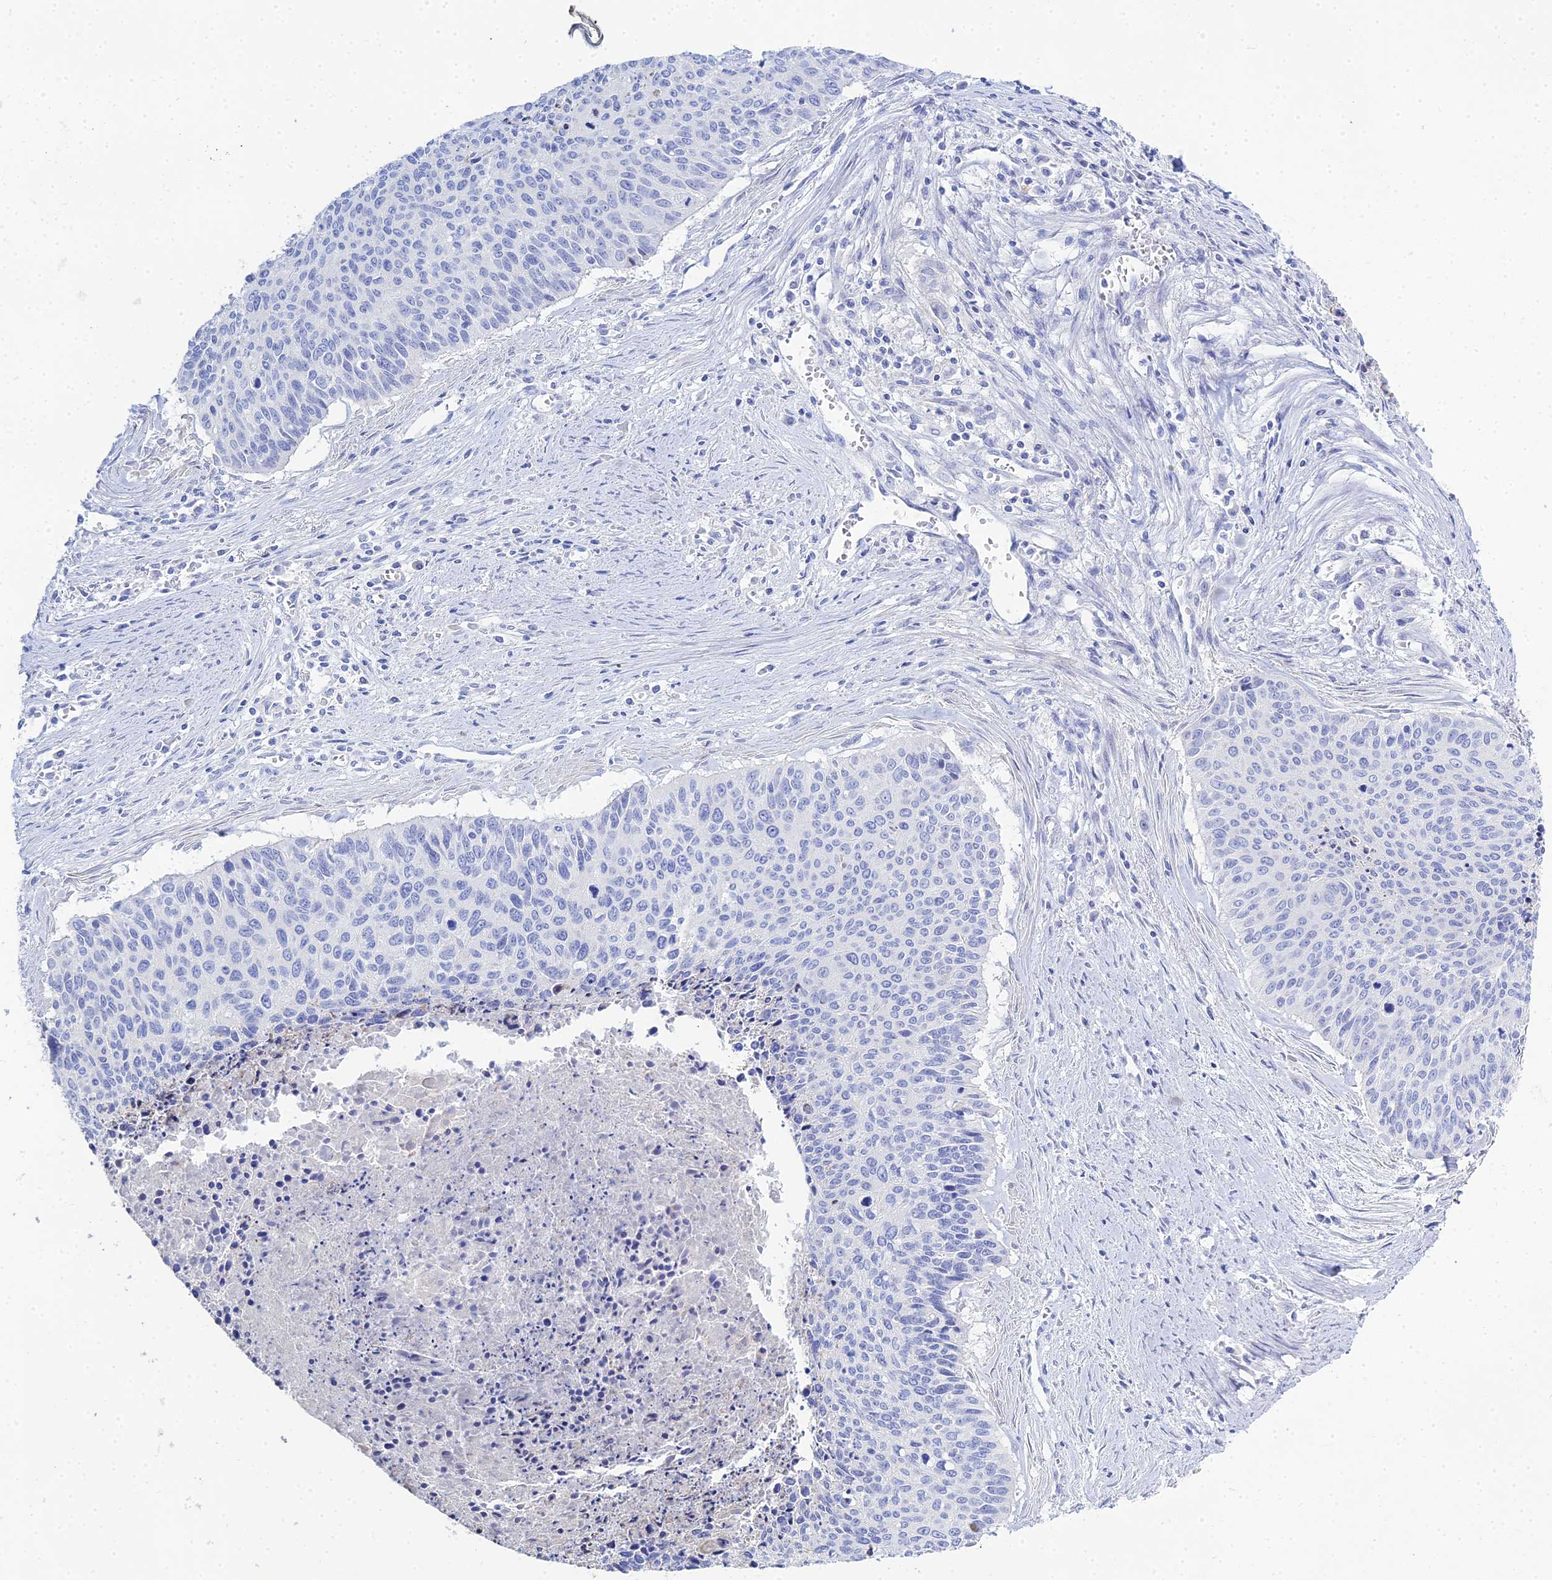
{"staining": {"intensity": "negative", "quantity": "none", "location": "none"}, "tissue": "cervical cancer", "cell_type": "Tumor cells", "image_type": "cancer", "snomed": [{"axis": "morphology", "description": "Squamous cell carcinoma, NOS"}, {"axis": "topography", "description": "Cervix"}], "caption": "High magnification brightfield microscopy of cervical cancer (squamous cell carcinoma) stained with DAB (3,3'-diaminobenzidine) (brown) and counterstained with hematoxylin (blue): tumor cells show no significant expression.", "gene": "DHX34", "patient": {"sex": "female", "age": 55}}